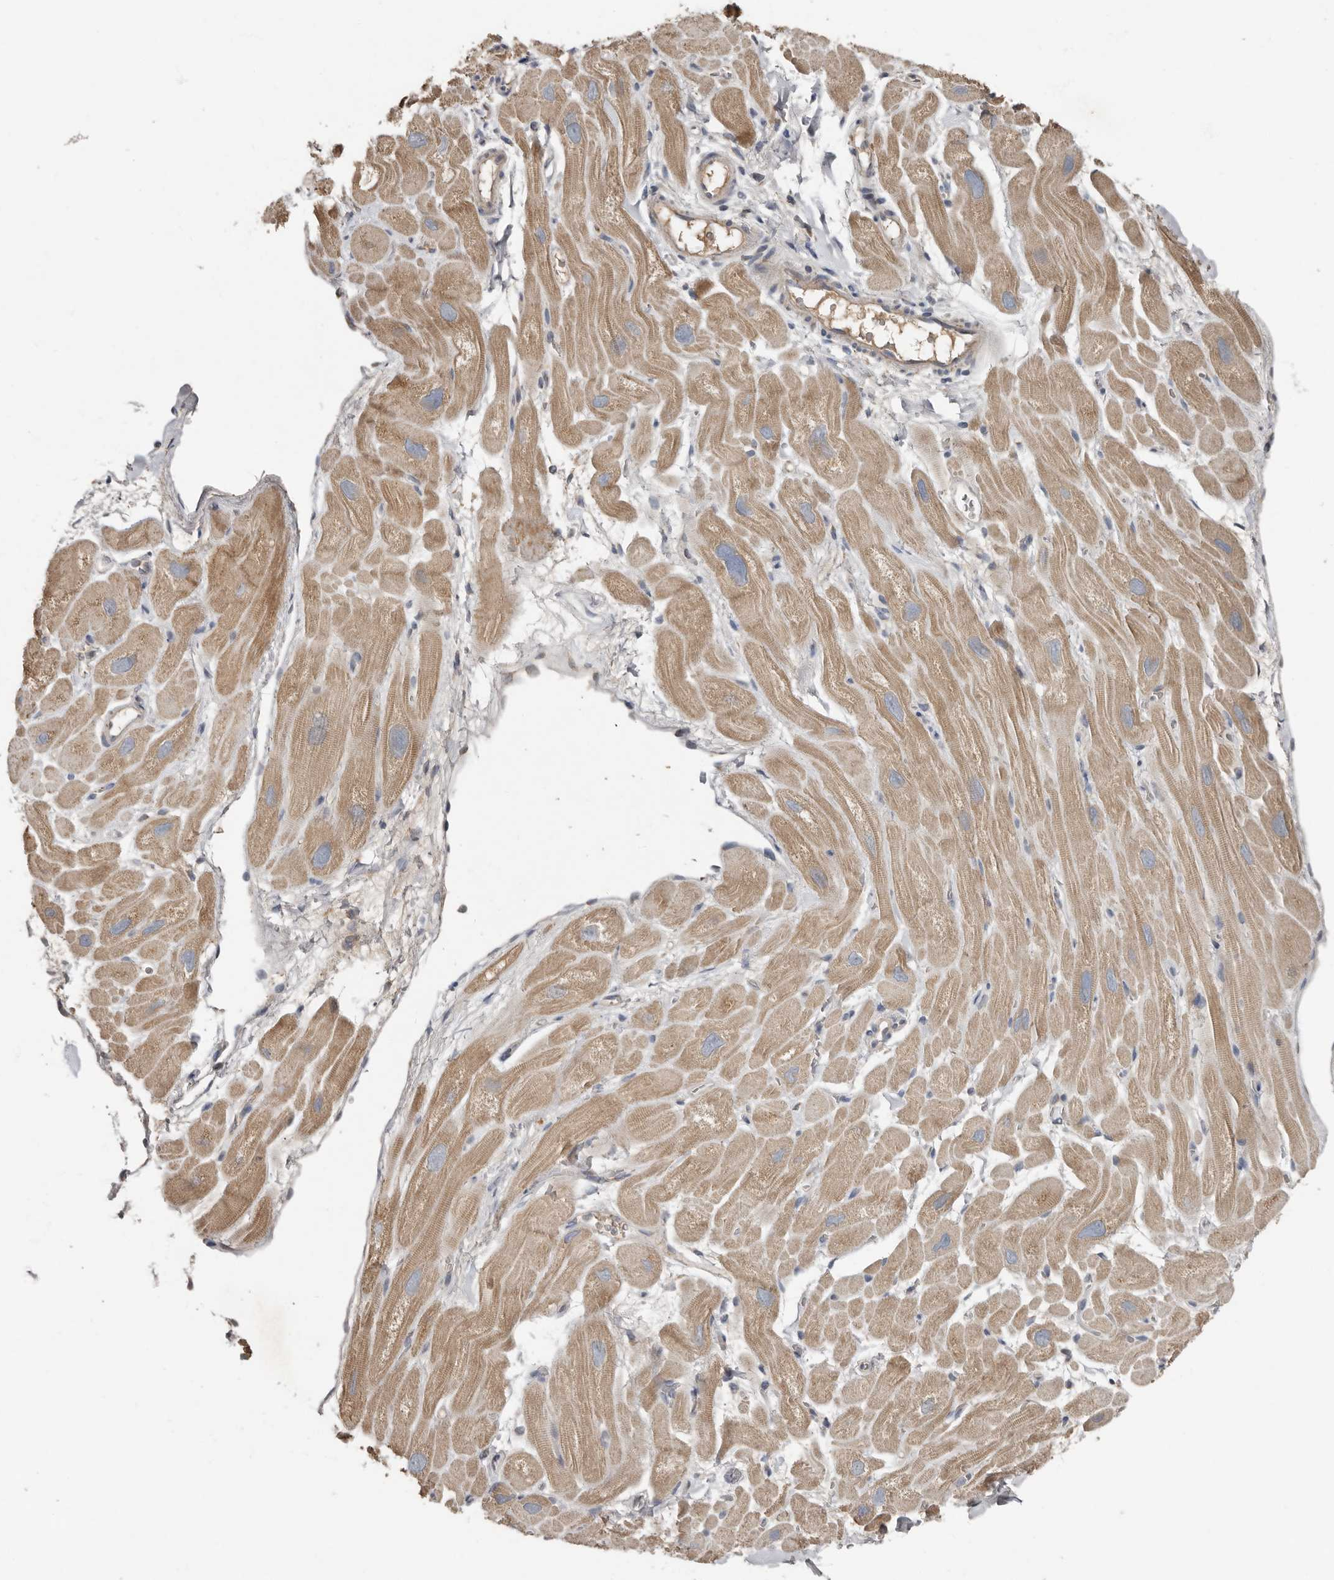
{"staining": {"intensity": "moderate", "quantity": "25%-75%", "location": "cytoplasmic/membranous"}, "tissue": "heart muscle", "cell_type": "Cardiomyocytes", "image_type": "normal", "snomed": [{"axis": "morphology", "description": "Normal tissue, NOS"}, {"axis": "topography", "description": "Heart"}], "caption": "Protein expression analysis of benign human heart muscle reveals moderate cytoplasmic/membranous expression in approximately 25%-75% of cardiomyocytes. (DAB (3,3'-diaminobenzidine) = brown stain, brightfield microscopy at high magnification).", "gene": "KIF26B", "patient": {"sex": "male", "age": 49}}